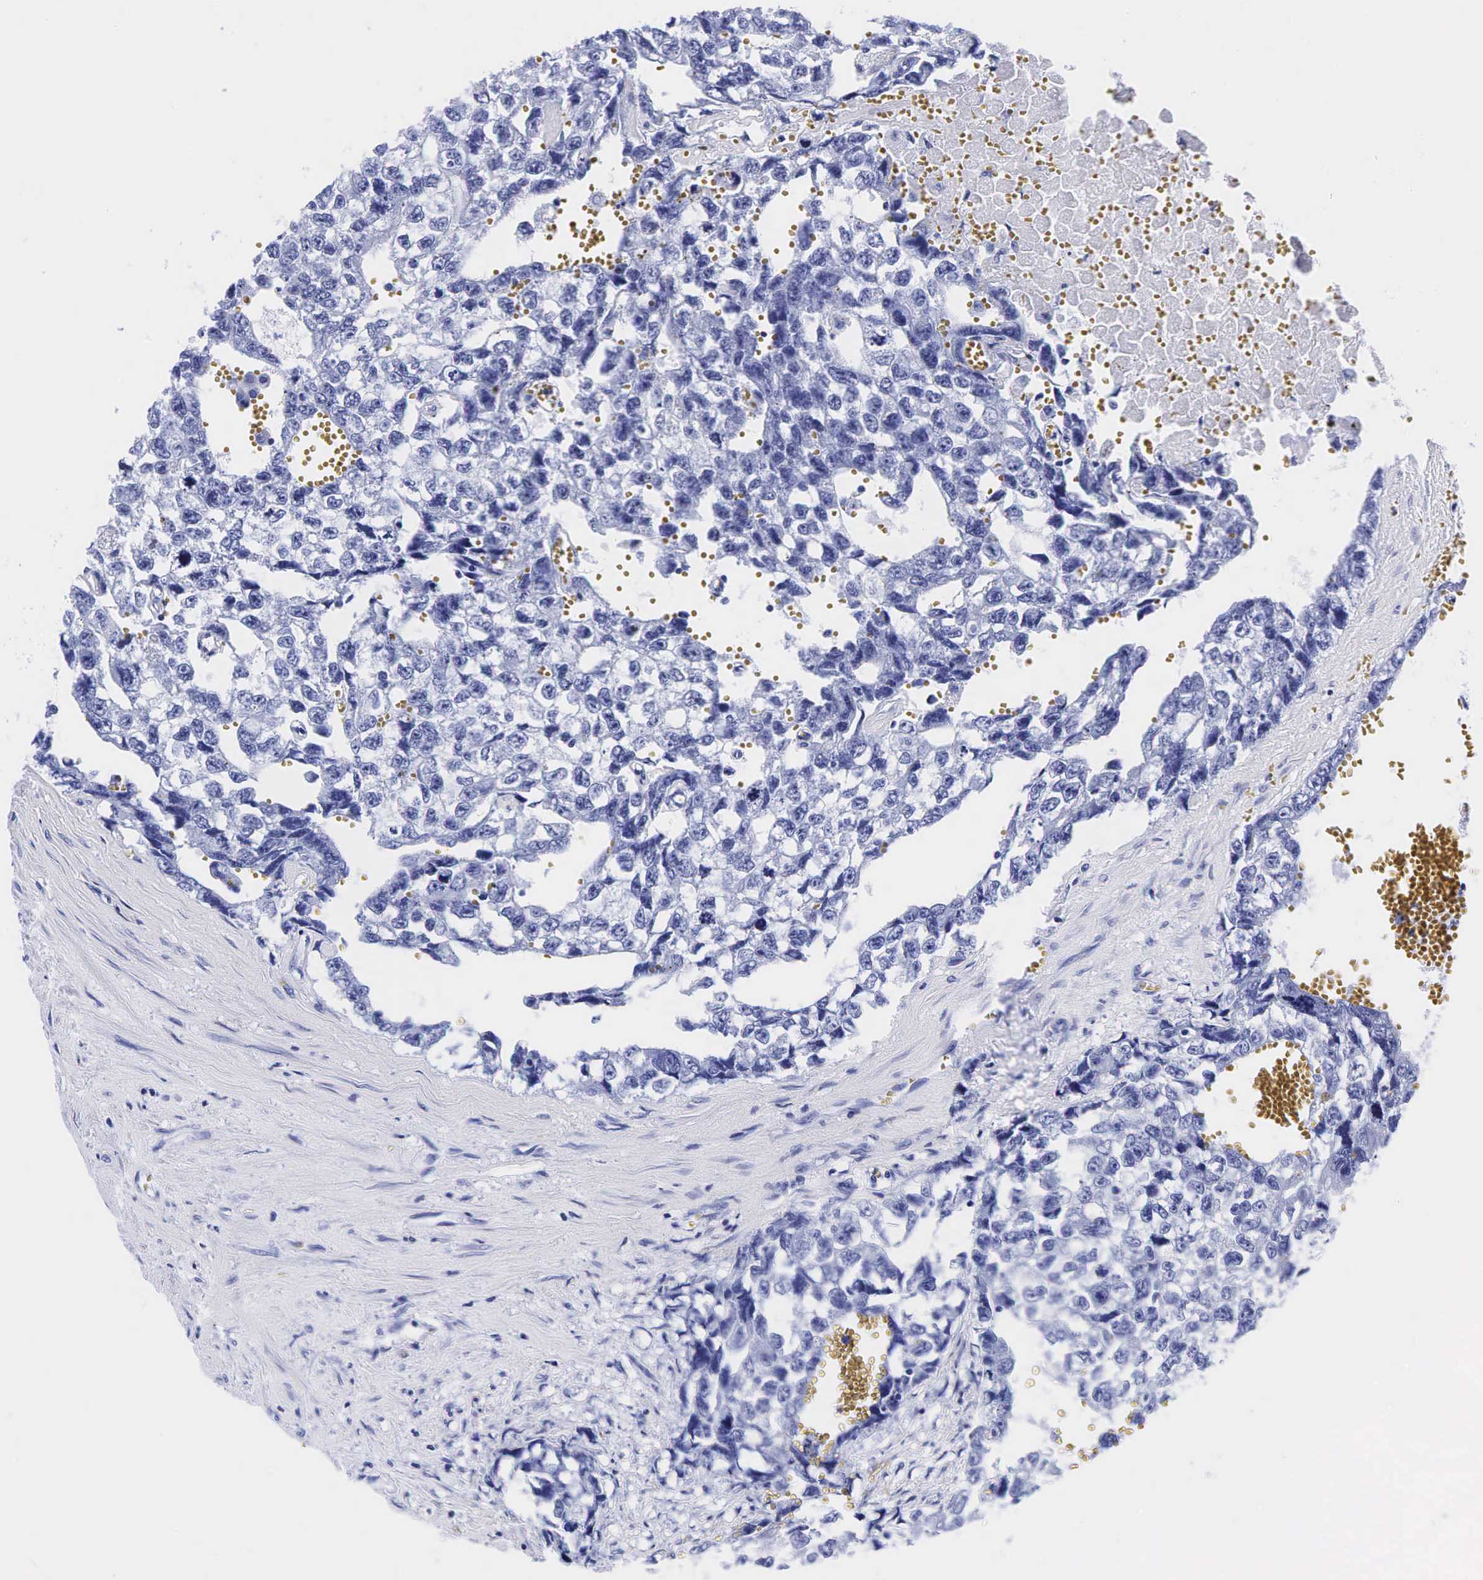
{"staining": {"intensity": "negative", "quantity": "none", "location": "none"}, "tissue": "testis cancer", "cell_type": "Tumor cells", "image_type": "cancer", "snomed": [{"axis": "morphology", "description": "Carcinoma, Embryonal, NOS"}, {"axis": "topography", "description": "Testis"}], "caption": "A histopathology image of testis embryonal carcinoma stained for a protein demonstrates no brown staining in tumor cells.", "gene": "KLK3", "patient": {"sex": "male", "age": 31}}